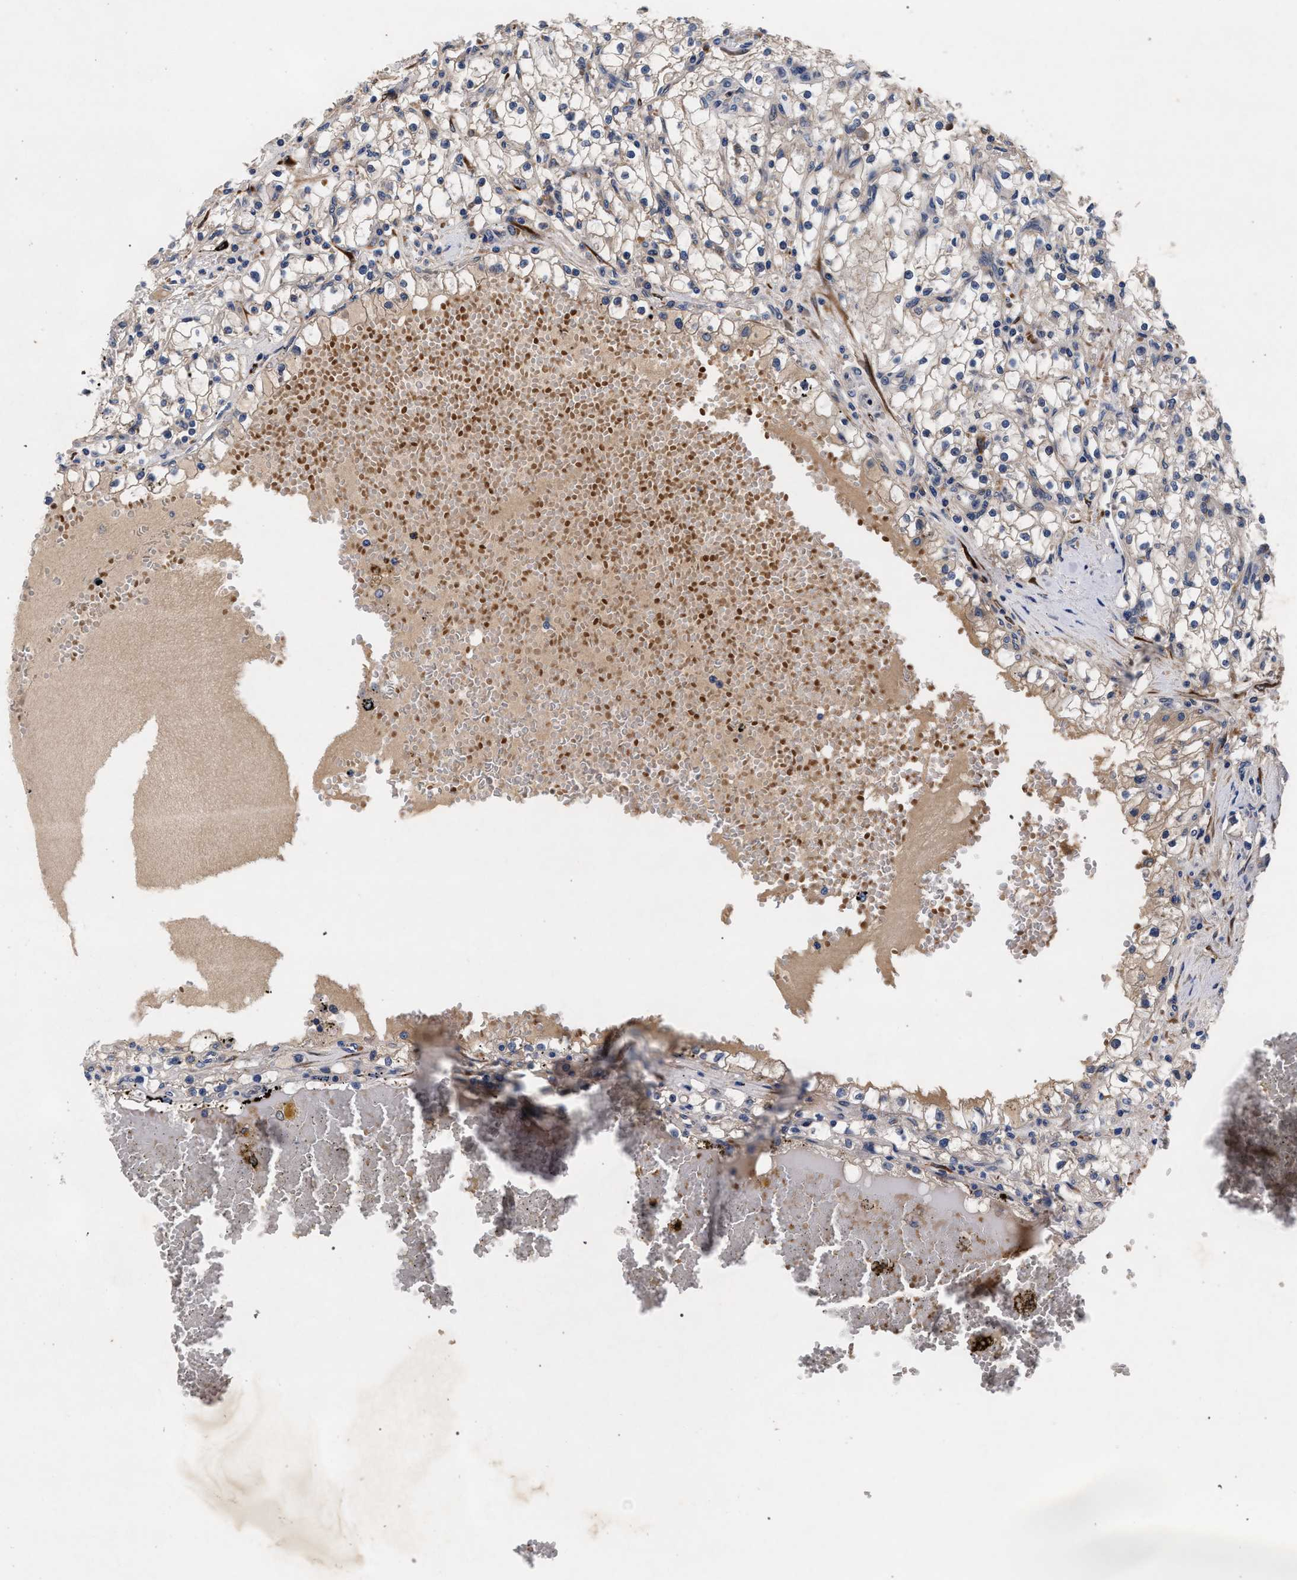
{"staining": {"intensity": "negative", "quantity": "none", "location": "none"}, "tissue": "renal cancer", "cell_type": "Tumor cells", "image_type": "cancer", "snomed": [{"axis": "morphology", "description": "Adenocarcinoma, NOS"}, {"axis": "topography", "description": "Kidney"}], "caption": "Immunohistochemistry (IHC) of renal adenocarcinoma reveals no expression in tumor cells.", "gene": "NEK7", "patient": {"sex": "male", "age": 56}}